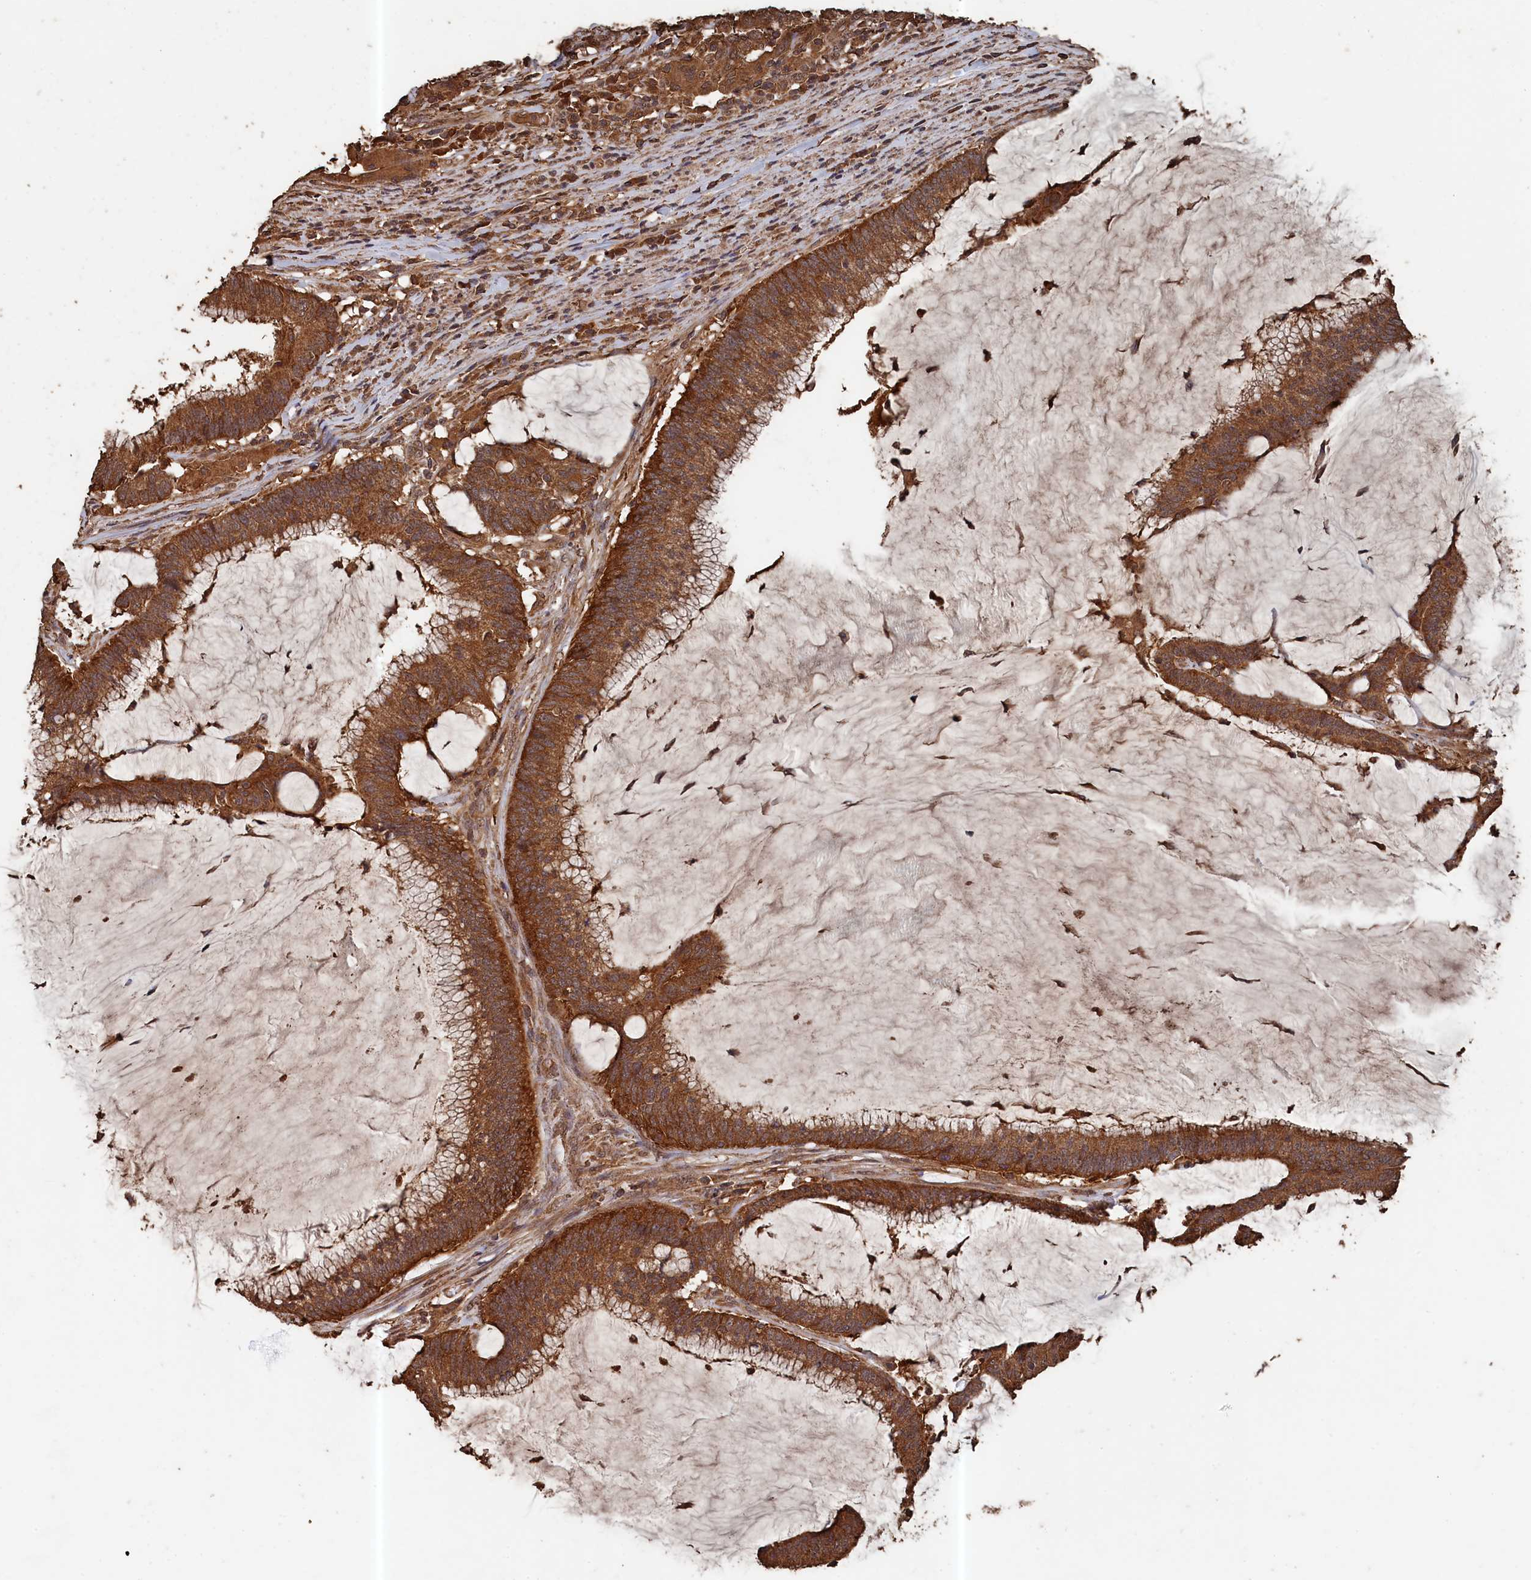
{"staining": {"intensity": "strong", "quantity": ">75%", "location": "cytoplasmic/membranous"}, "tissue": "colorectal cancer", "cell_type": "Tumor cells", "image_type": "cancer", "snomed": [{"axis": "morphology", "description": "Adenocarcinoma, NOS"}, {"axis": "topography", "description": "Rectum"}], "caption": "Protein staining of adenocarcinoma (colorectal) tissue exhibits strong cytoplasmic/membranous staining in approximately >75% of tumor cells.", "gene": "SNX33", "patient": {"sex": "female", "age": 77}}